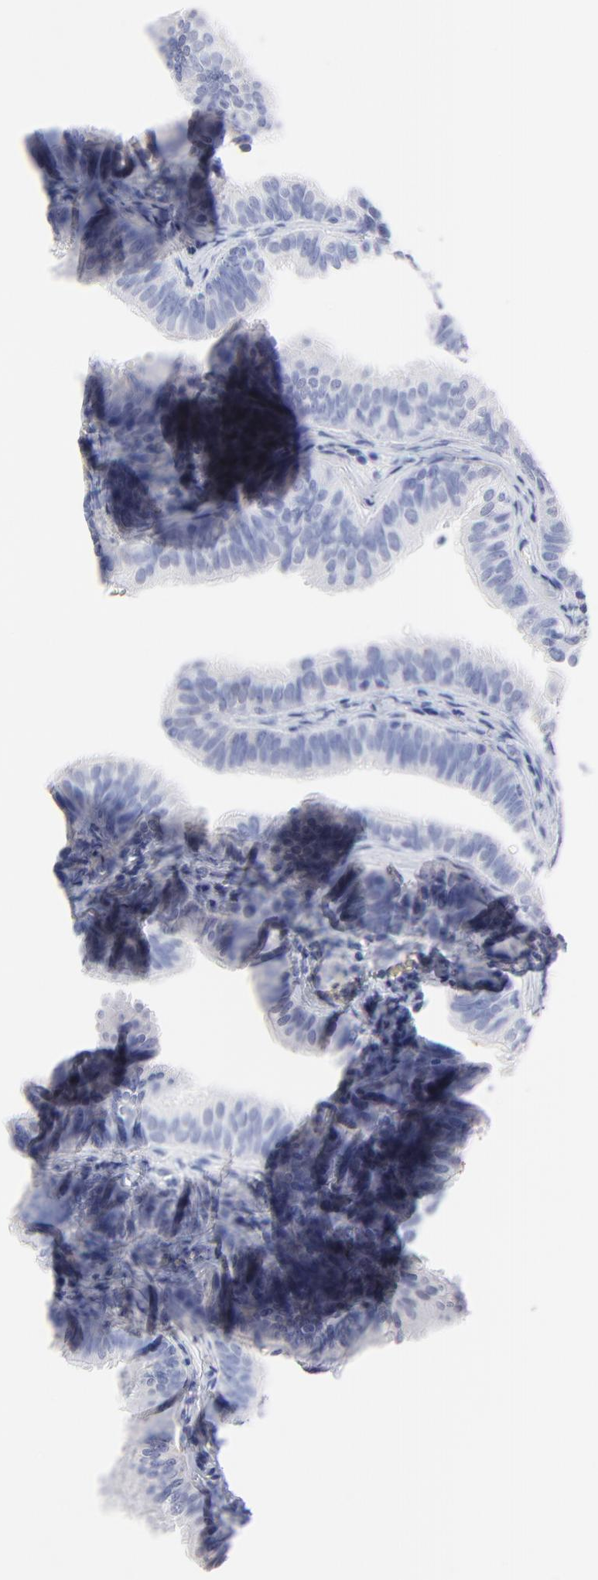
{"staining": {"intensity": "negative", "quantity": "none", "location": "none"}, "tissue": "fallopian tube", "cell_type": "Glandular cells", "image_type": "normal", "snomed": [{"axis": "morphology", "description": "Normal tissue, NOS"}, {"axis": "morphology", "description": "Dermoid, NOS"}, {"axis": "topography", "description": "Fallopian tube"}], "caption": "Glandular cells show no significant protein expression in unremarkable fallopian tube. (DAB (3,3'-diaminobenzidine) IHC with hematoxylin counter stain).", "gene": "ACY1", "patient": {"sex": "female", "age": 33}}